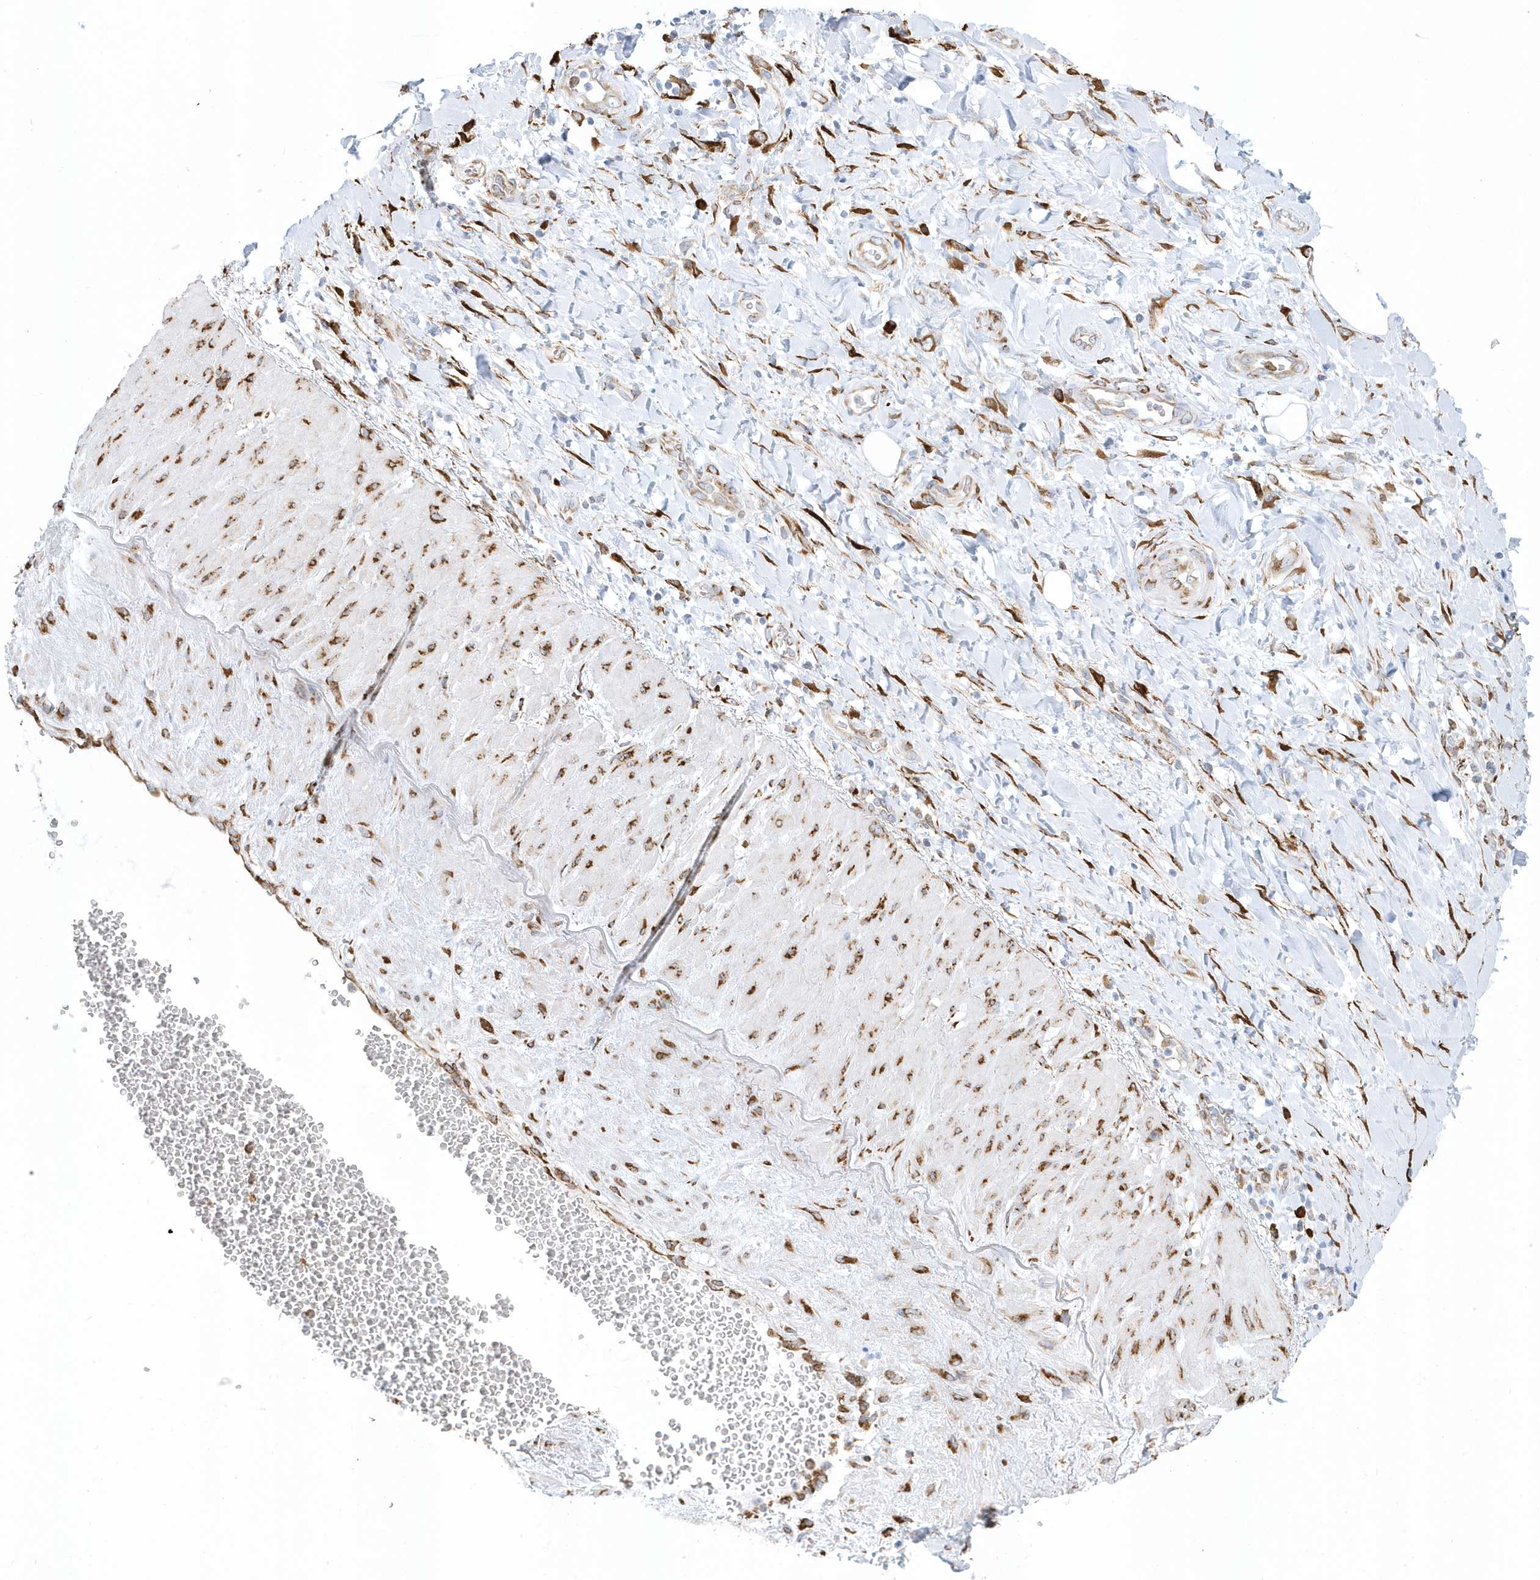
{"staining": {"intensity": "strong", "quantity": ">75%", "location": "cytoplasmic/membranous,nuclear"}, "tissue": "soft tissue", "cell_type": "Chondrocytes", "image_type": "normal", "snomed": [{"axis": "morphology", "description": "Normal tissue, NOS"}, {"axis": "morphology", "description": "Adenocarcinoma, NOS"}, {"axis": "topography", "description": "Pancreas"}, {"axis": "topography", "description": "Peripheral nerve tissue"}], "caption": "Immunohistochemistry (DAB) staining of benign soft tissue displays strong cytoplasmic/membranous,nuclear protein staining in about >75% of chondrocytes. (brown staining indicates protein expression, while blue staining denotes nuclei).", "gene": "DCAF1", "patient": {"sex": "male", "age": 59}}